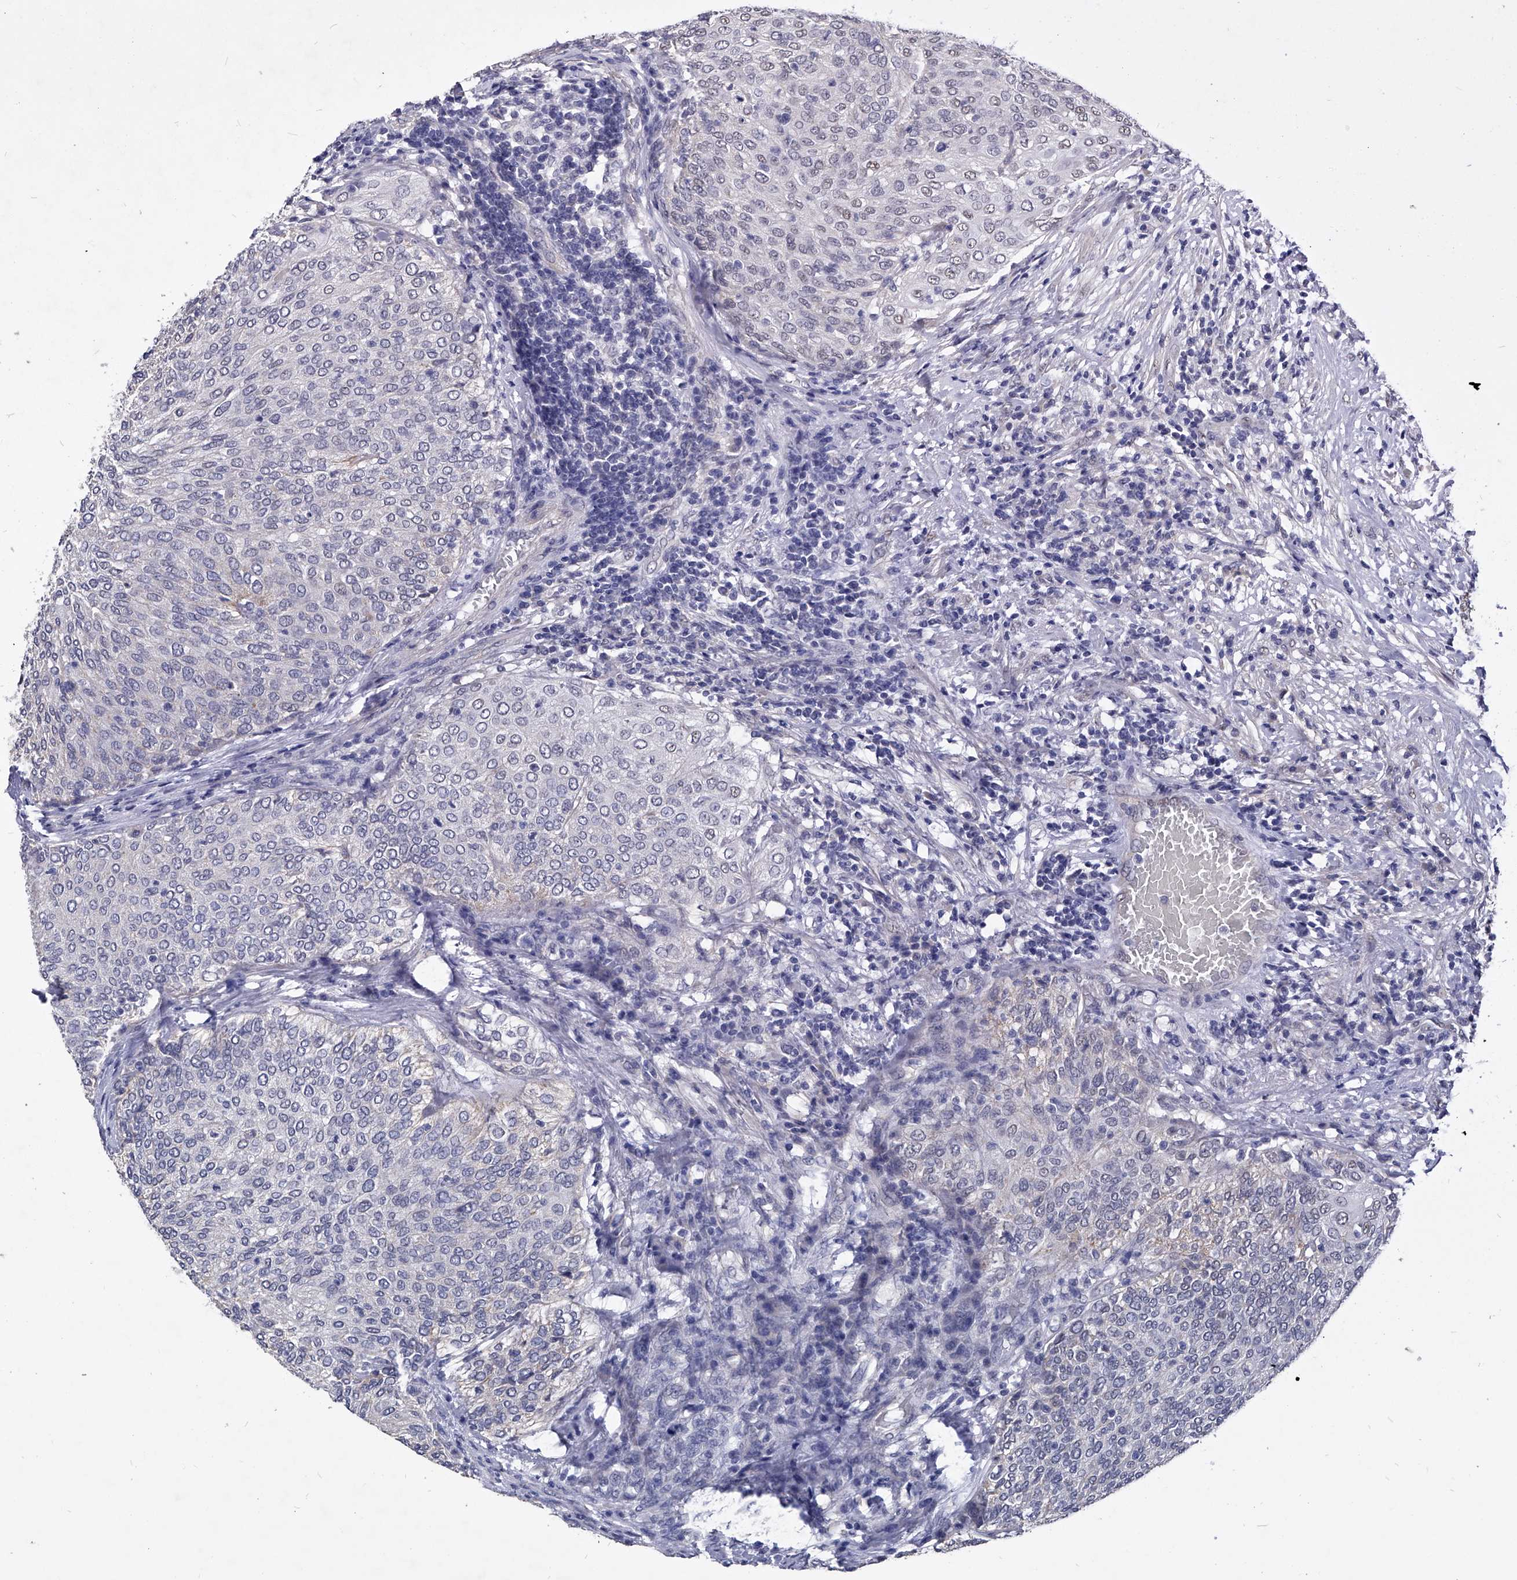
{"staining": {"intensity": "negative", "quantity": "none", "location": "none"}, "tissue": "urothelial cancer", "cell_type": "Tumor cells", "image_type": "cancer", "snomed": [{"axis": "morphology", "description": "Urothelial carcinoma, Low grade"}, {"axis": "topography", "description": "Urinary bladder"}], "caption": "Immunohistochemistry micrograph of neoplastic tissue: urothelial carcinoma (low-grade) stained with DAB (3,3'-diaminobenzidine) displays no significant protein expression in tumor cells.", "gene": "ZNF529", "patient": {"sex": "female", "age": 79}}